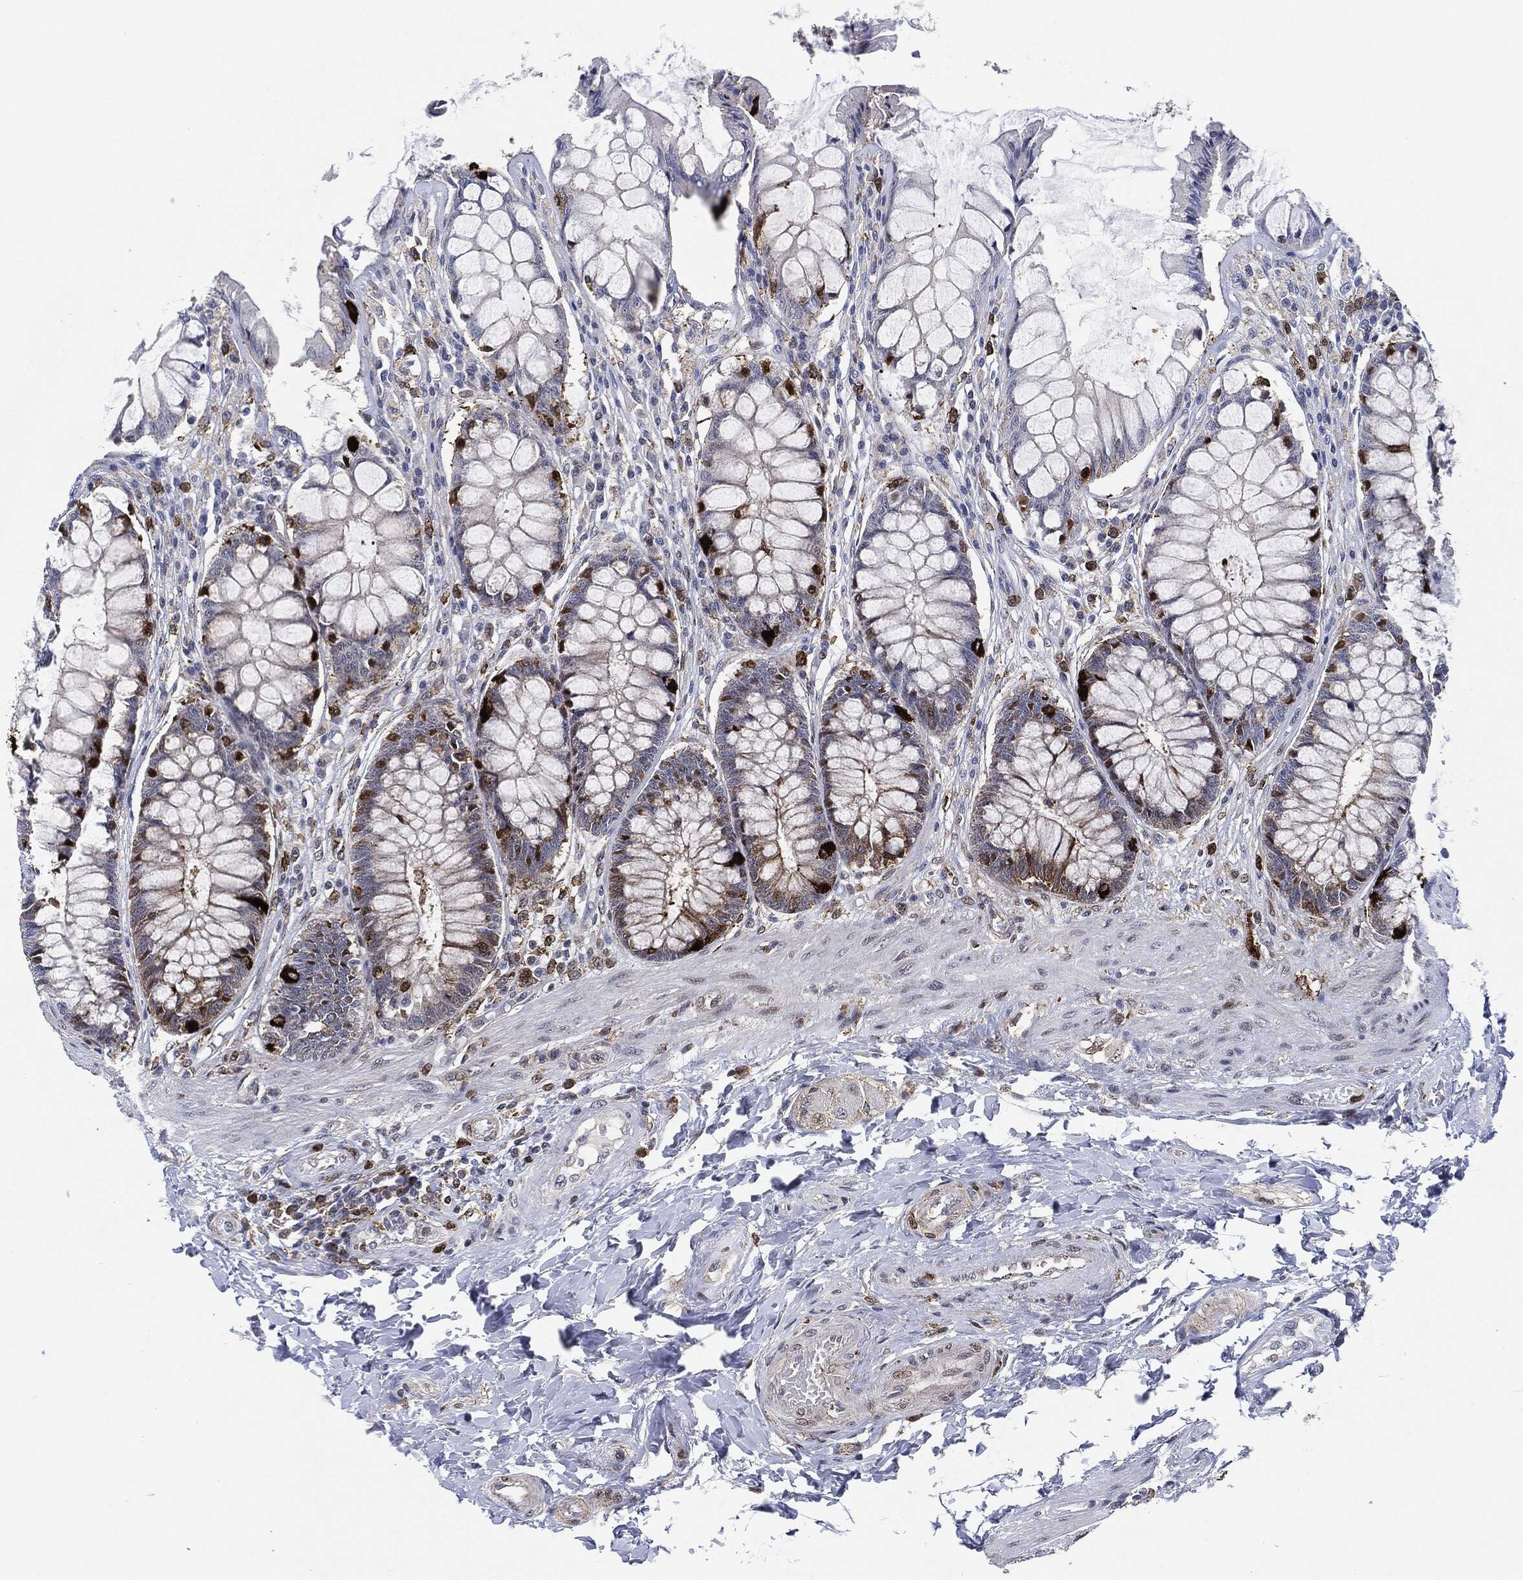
{"staining": {"intensity": "strong", "quantity": "<25%", "location": "cytoplasmic/membranous"}, "tissue": "rectum", "cell_type": "Glandular cells", "image_type": "normal", "snomed": [{"axis": "morphology", "description": "Normal tissue, NOS"}, {"axis": "topography", "description": "Rectum"}], "caption": "Approximately <25% of glandular cells in unremarkable rectum reveal strong cytoplasmic/membranous protein positivity as visualized by brown immunohistochemical staining.", "gene": "NANOS3", "patient": {"sex": "female", "age": 58}}